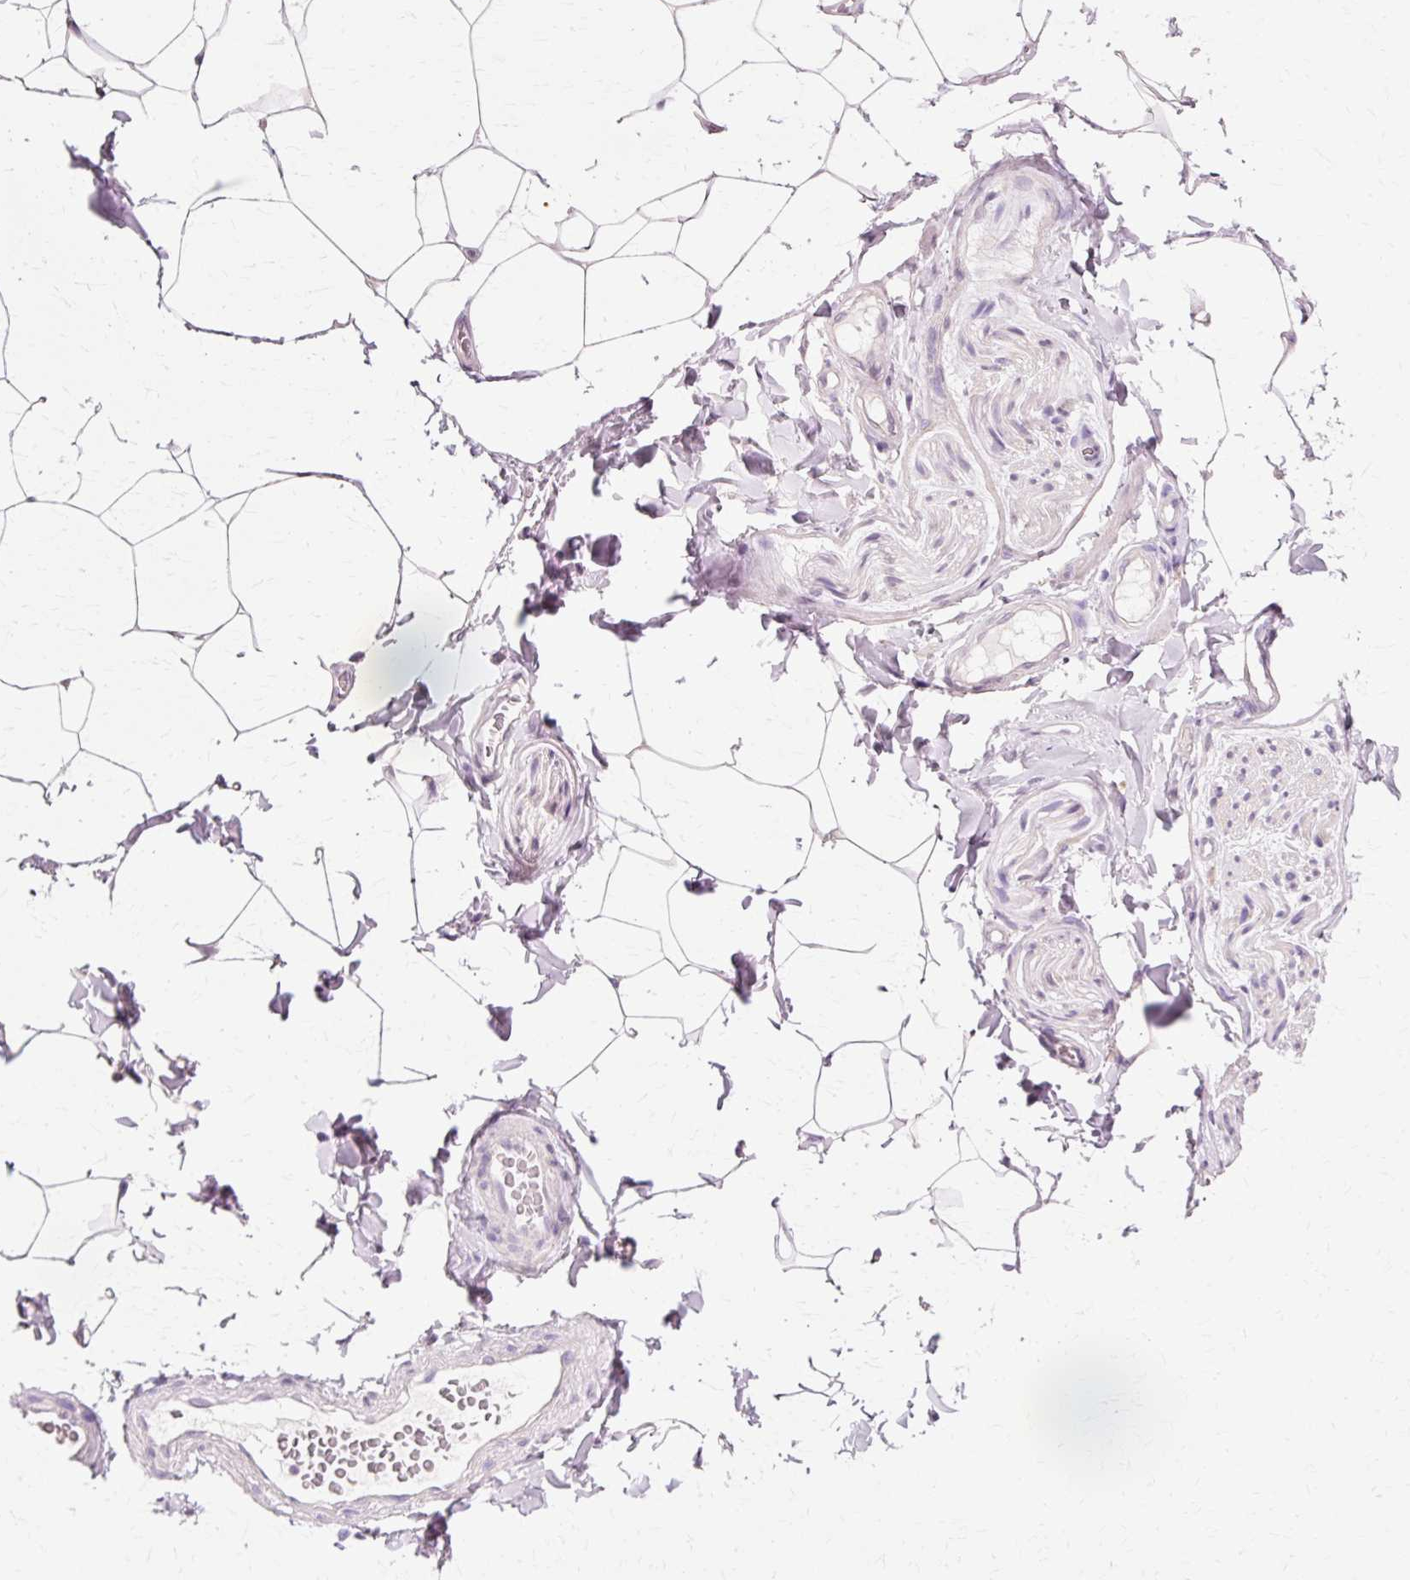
{"staining": {"intensity": "negative", "quantity": "none", "location": "none"}, "tissue": "adipose tissue", "cell_type": "Adipocytes", "image_type": "normal", "snomed": [{"axis": "morphology", "description": "Normal tissue, NOS"}, {"axis": "topography", "description": "Vascular tissue"}, {"axis": "topography", "description": "Peripheral nerve tissue"}], "caption": "This is an immunohistochemistry (IHC) histopathology image of unremarkable adipose tissue. There is no positivity in adipocytes.", "gene": "VN1R2", "patient": {"sex": "male", "age": 41}}